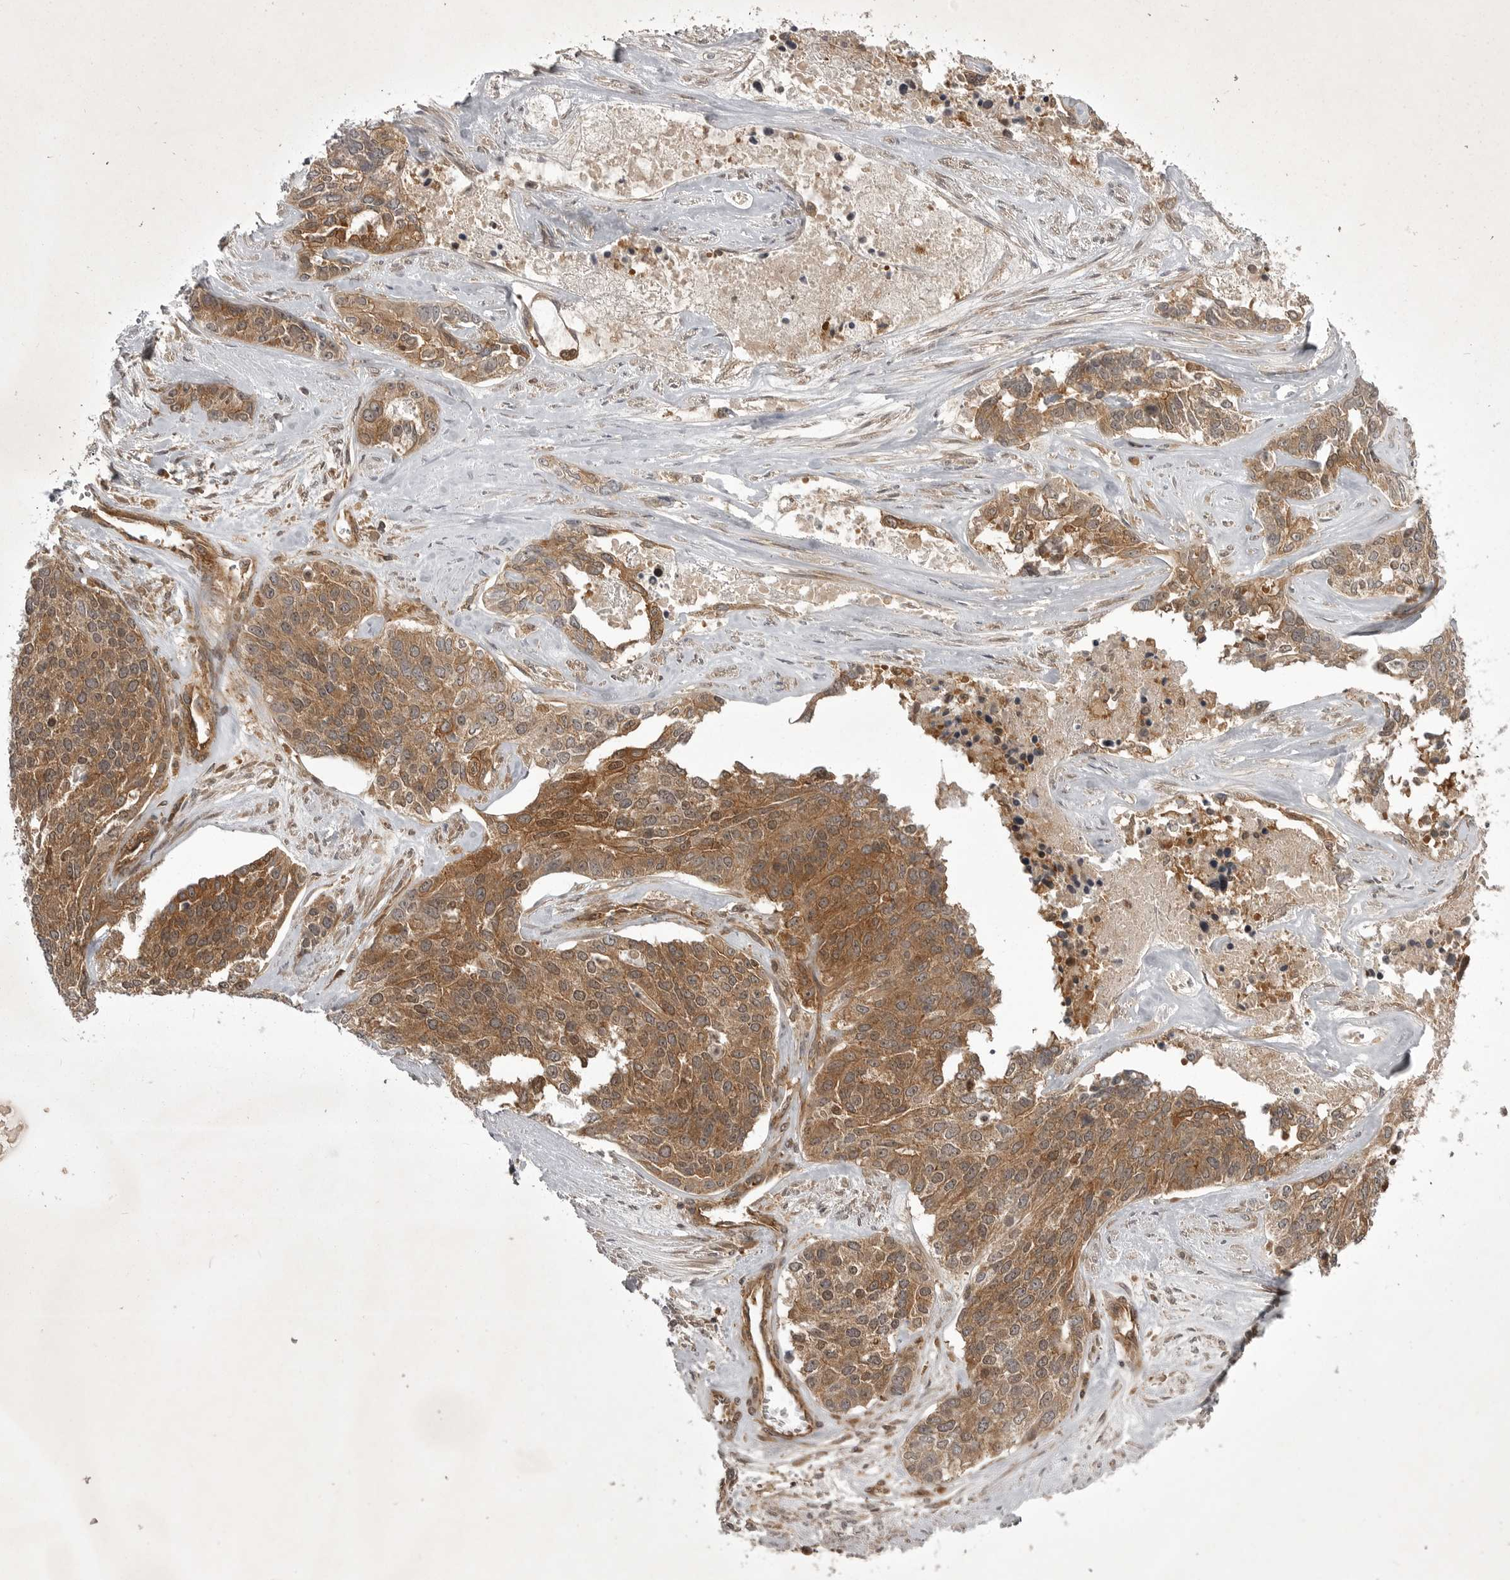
{"staining": {"intensity": "moderate", "quantity": ">75%", "location": "cytoplasmic/membranous"}, "tissue": "ovarian cancer", "cell_type": "Tumor cells", "image_type": "cancer", "snomed": [{"axis": "morphology", "description": "Cystadenocarcinoma, serous, NOS"}, {"axis": "topography", "description": "Ovary"}], "caption": "Brown immunohistochemical staining in human ovarian cancer demonstrates moderate cytoplasmic/membranous staining in approximately >75% of tumor cells. (DAB IHC, brown staining for protein, blue staining for nuclei).", "gene": "STK24", "patient": {"sex": "female", "age": 44}}